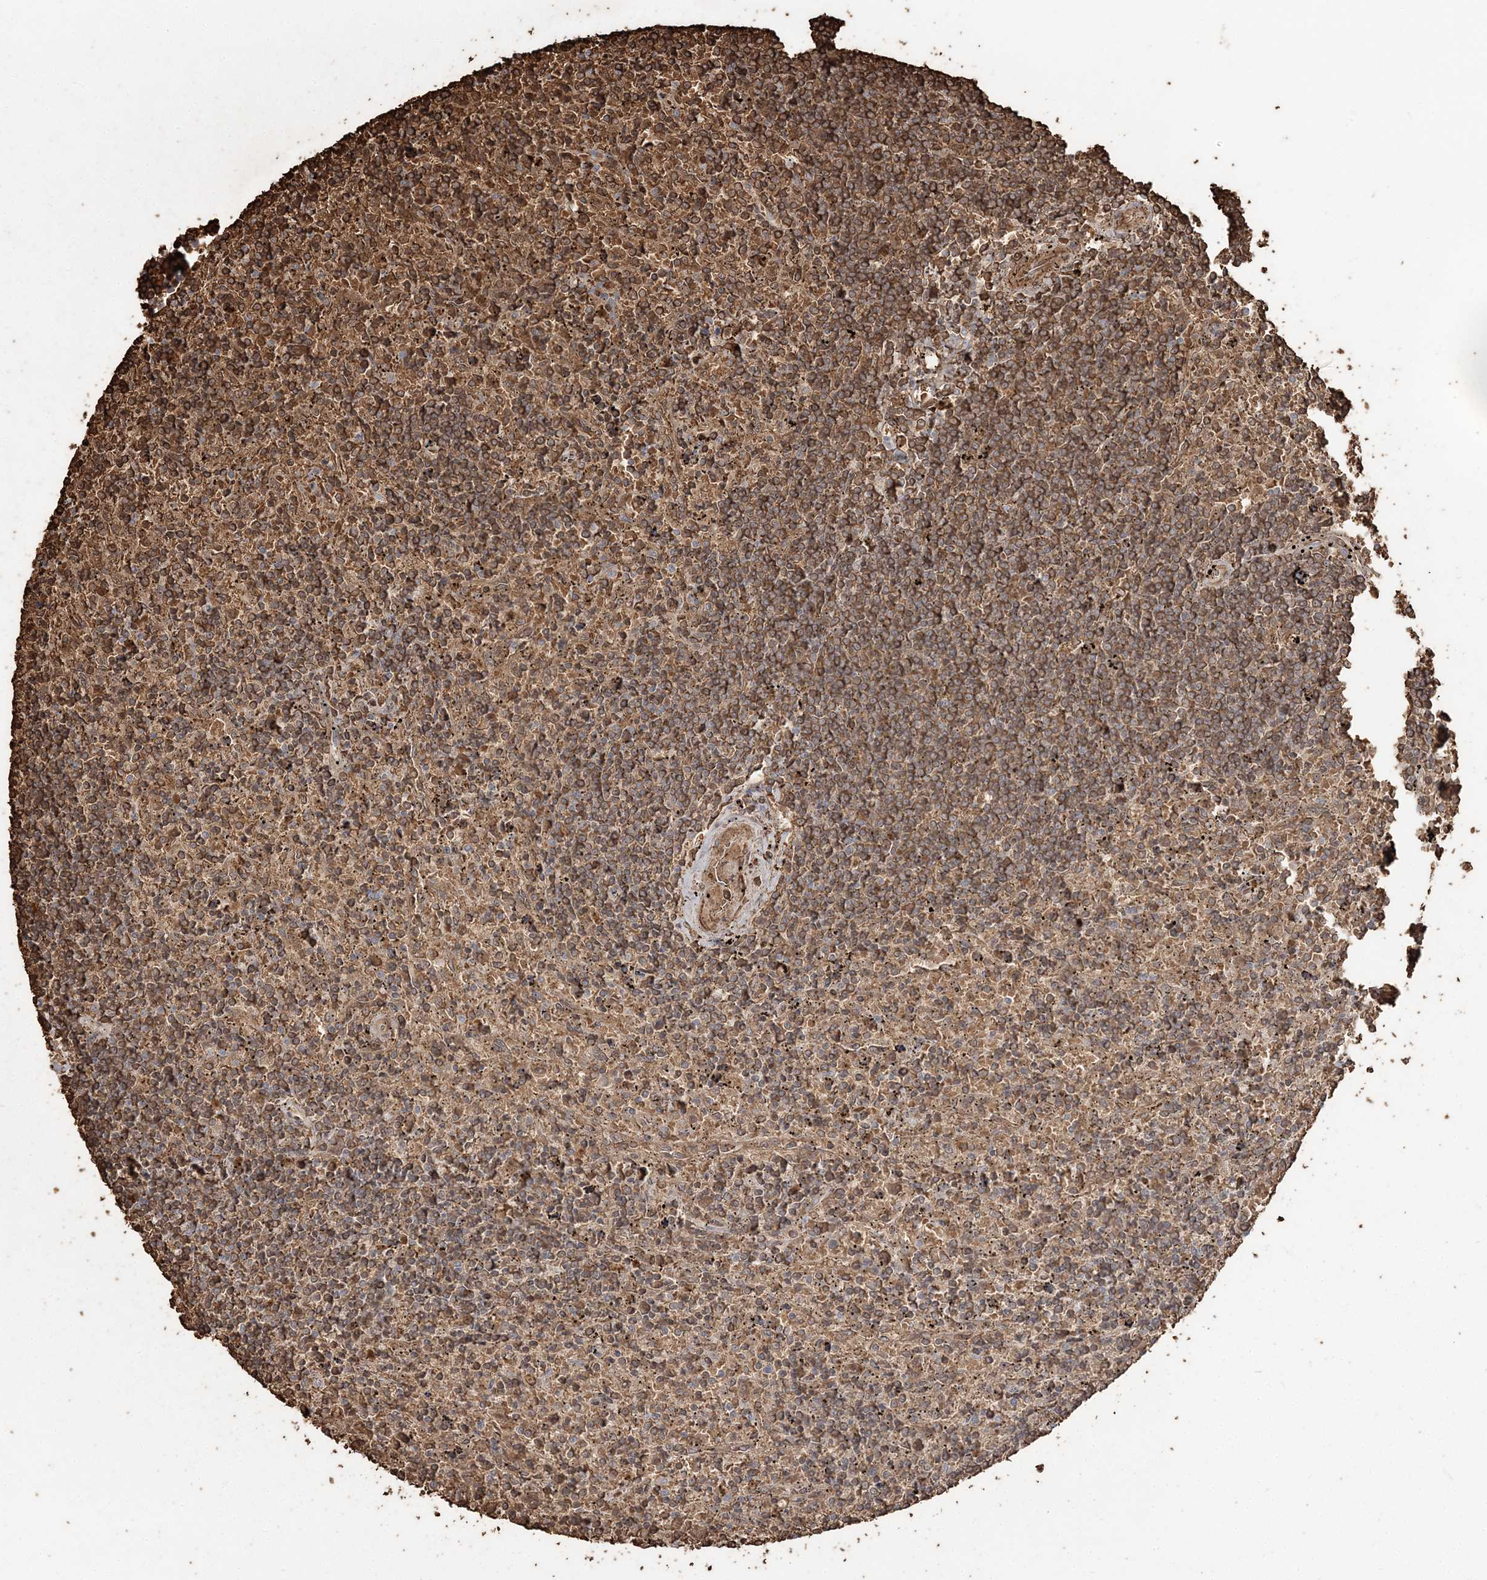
{"staining": {"intensity": "moderate", "quantity": ">75%", "location": "cytoplasmic/membranous"}, "tissue": "lymphoma", "cell_type": "Tumor cells", "image_type": "cancer", "snomed": [{"axis": "morphology", "description": "Malignant lymphoma, non-Hodgkin's type, Low grade"}, {"axis": "topography", "description": "Spleen"}], "caption": "Lymphoma stained with immunohistochemistry demonstrates moderate cytoplasmic/membranous expression in about >75% of tumor cells.", "gene": "SERINC1", "patient": {"sex": "male", "age": 76}}